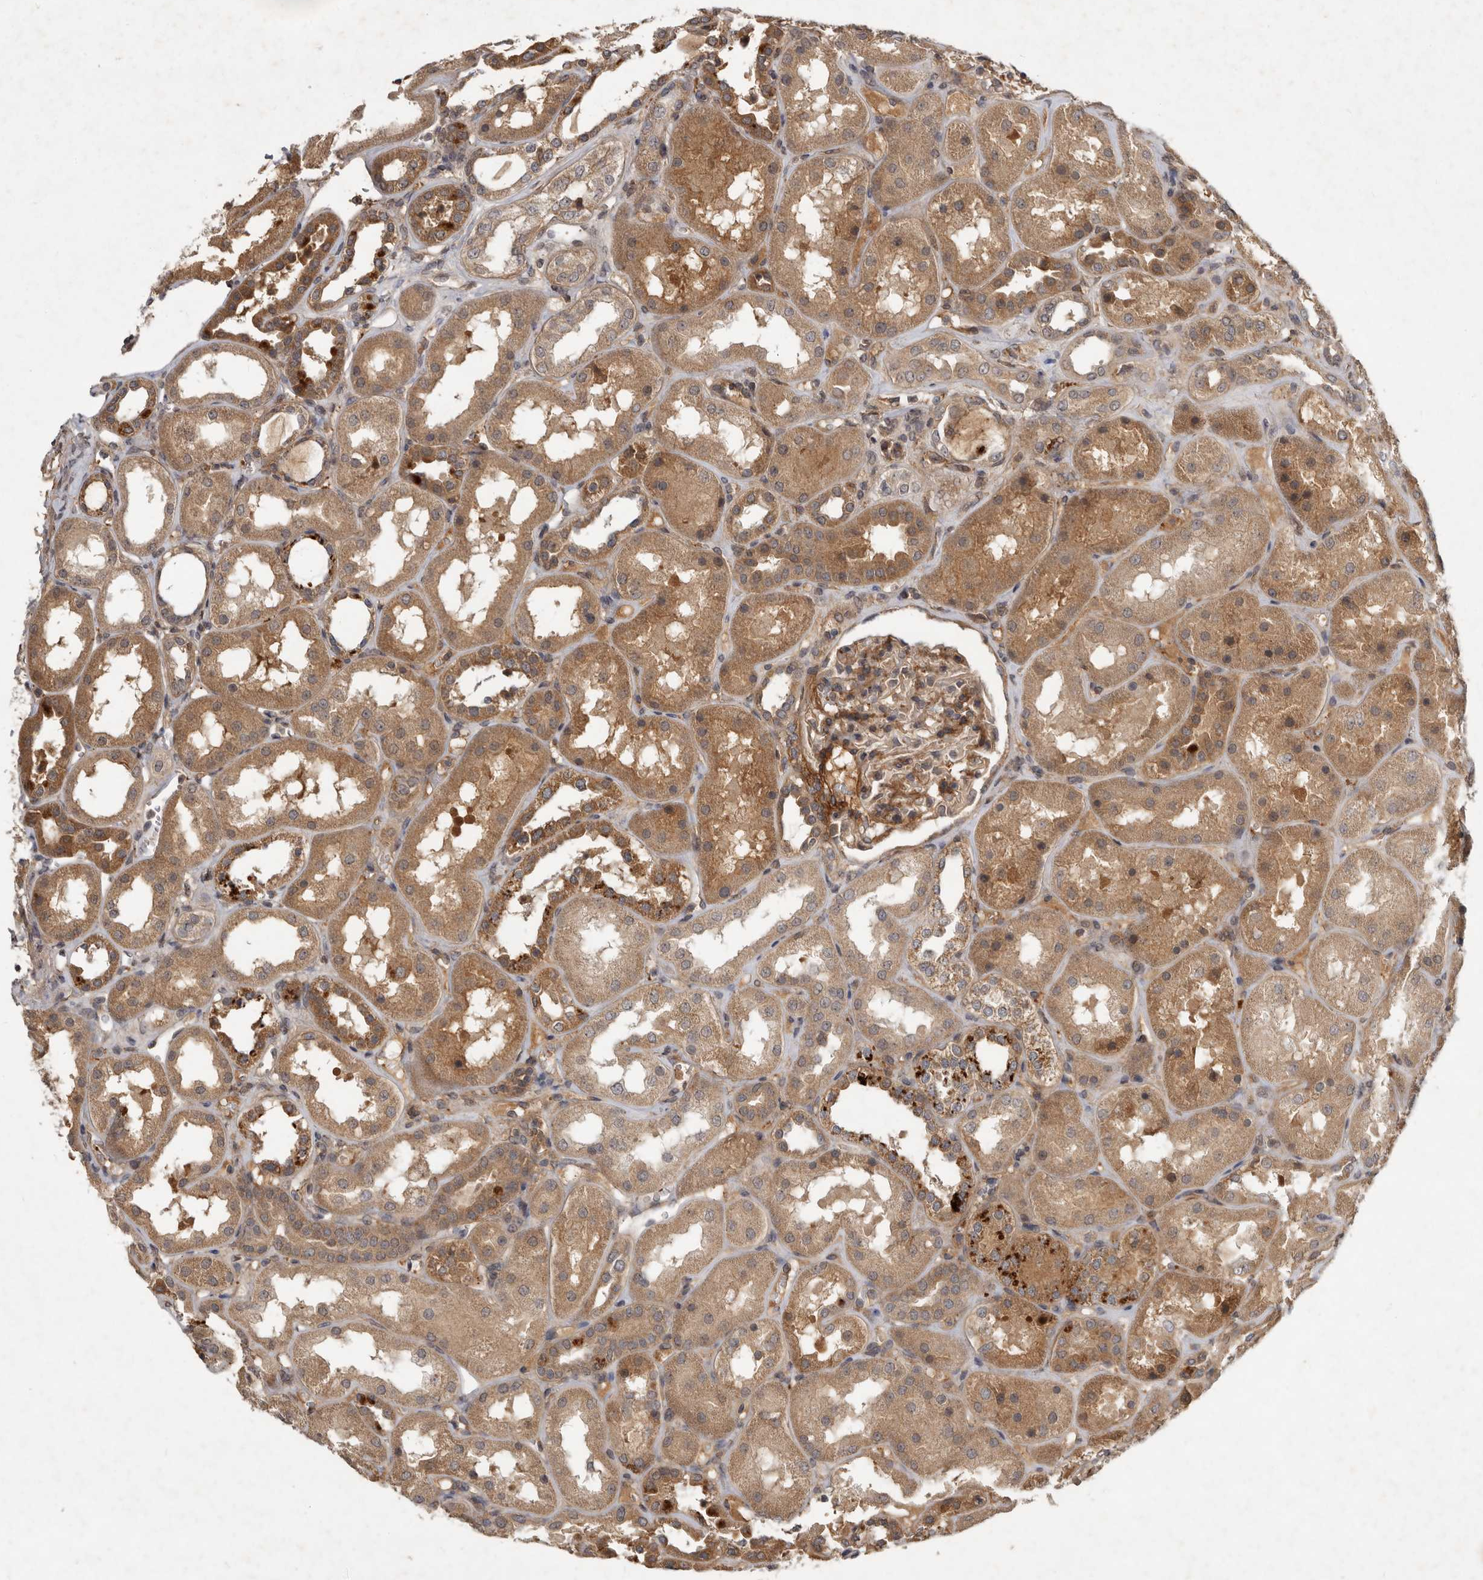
{"staining": {"intensity": "moderate", "quantity": ">75%", "location": "cytoplasmic/membranous"}, "tissue": "kidney", "cell_type": "Cells in glomeruli", "image_type": "normal", "snomed": [{"axis": "morphology", "description": "Normal tissue, NOS"}, {"axis": "topography", "description": "Kidney"}], "caption": "Protein staining of benign kidney exhibits moderate cytoplasmic/membranous expression in about >75% of cells in glomeruli.", "gene": "DNAJC28", "patient": {"sex": "male", "age": 70}}